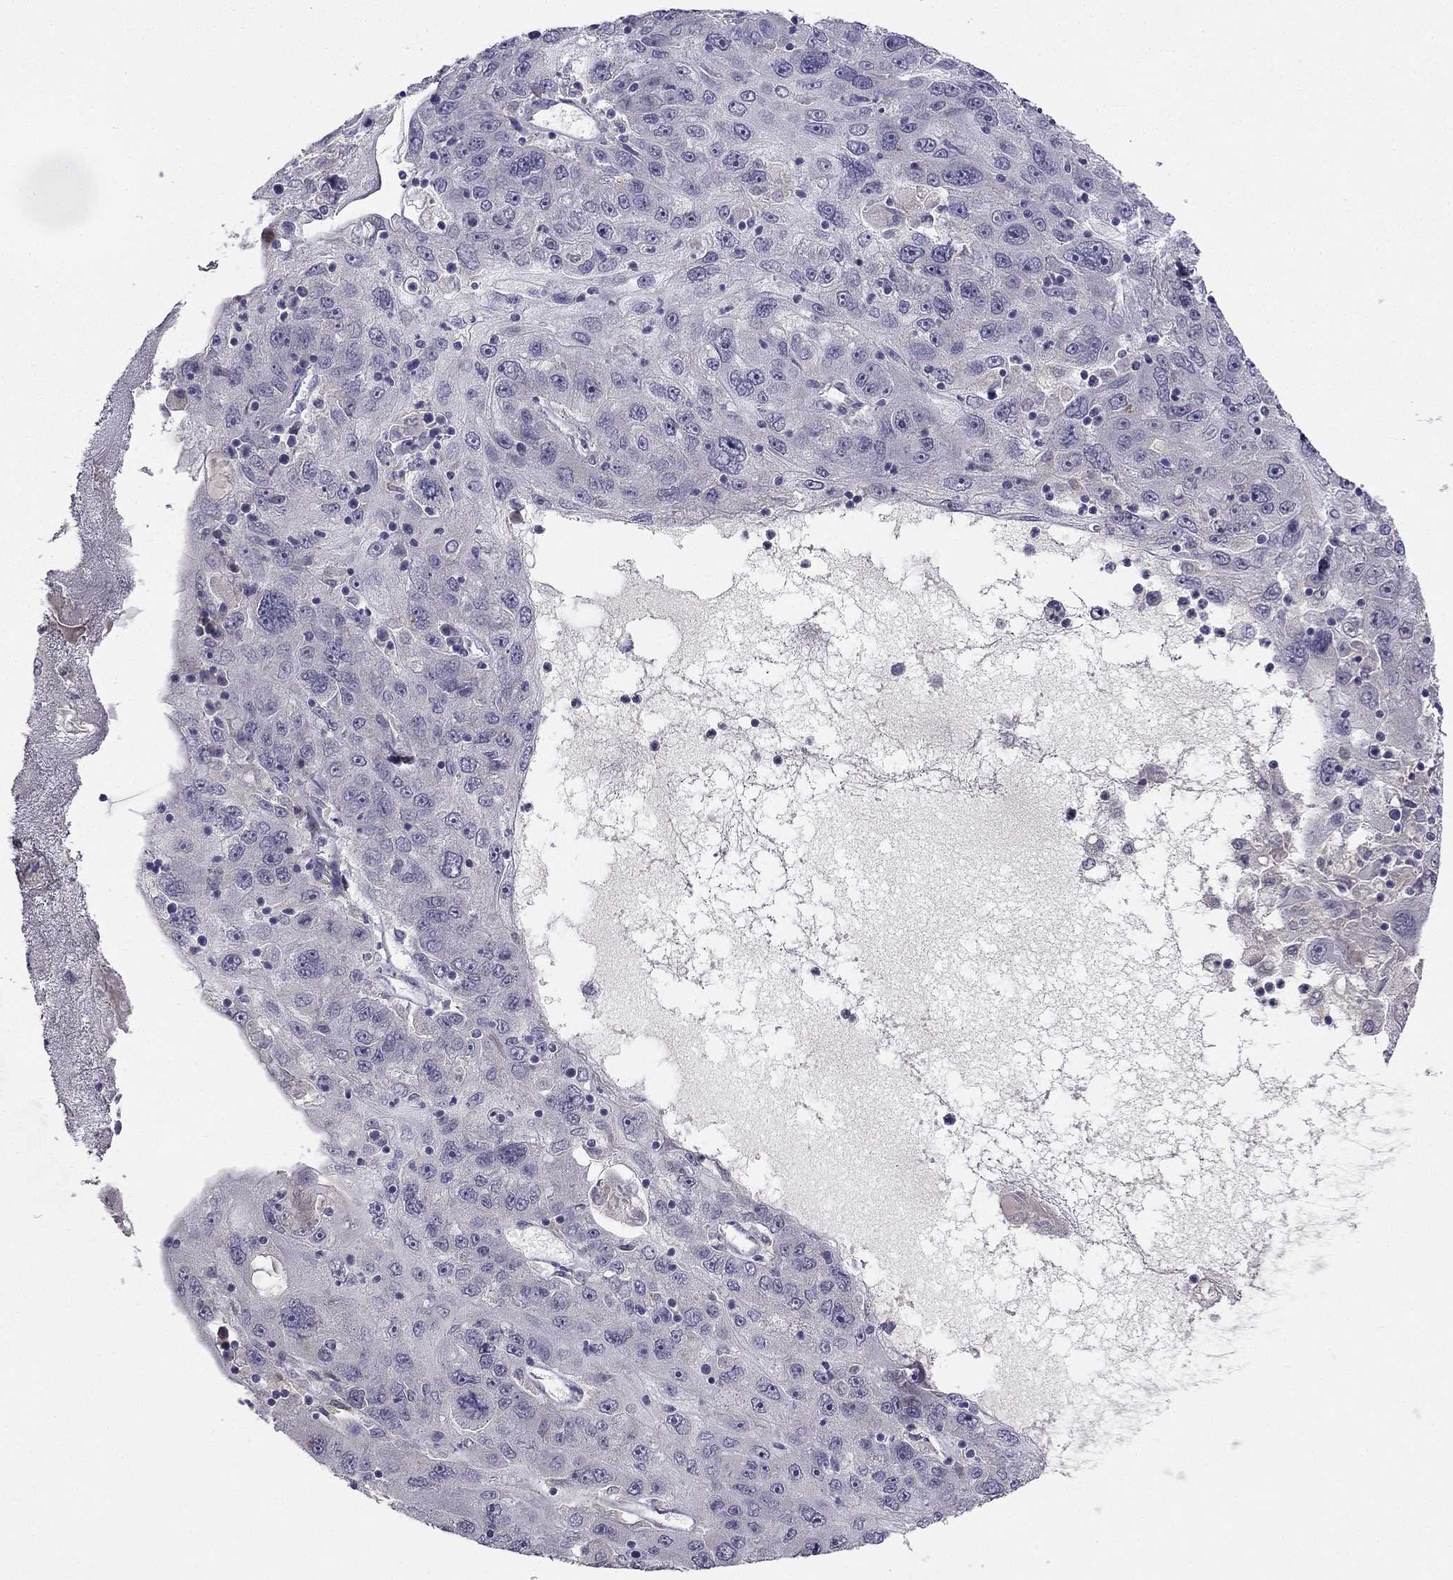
{"staining": {"intensity": "negative", "quantity": "none", "location": "none"}, "tissue": "stomach cancer", "cell_type": "Tumor cells", "image_type": "cancer", "snomed": [{"axis": "morphology", "description": "Adenocarcinoma, NOS"}, {"axis": "topography", "description": "Stomach"}], "caption": "An IHC photomicrograph of adenocarcinoma (stomach) is shown. There is no staining in tumor cells of adenocarcinoma (stomach).", "gene": "CHST8", "patient": {"sex": "male", "age": 56}}